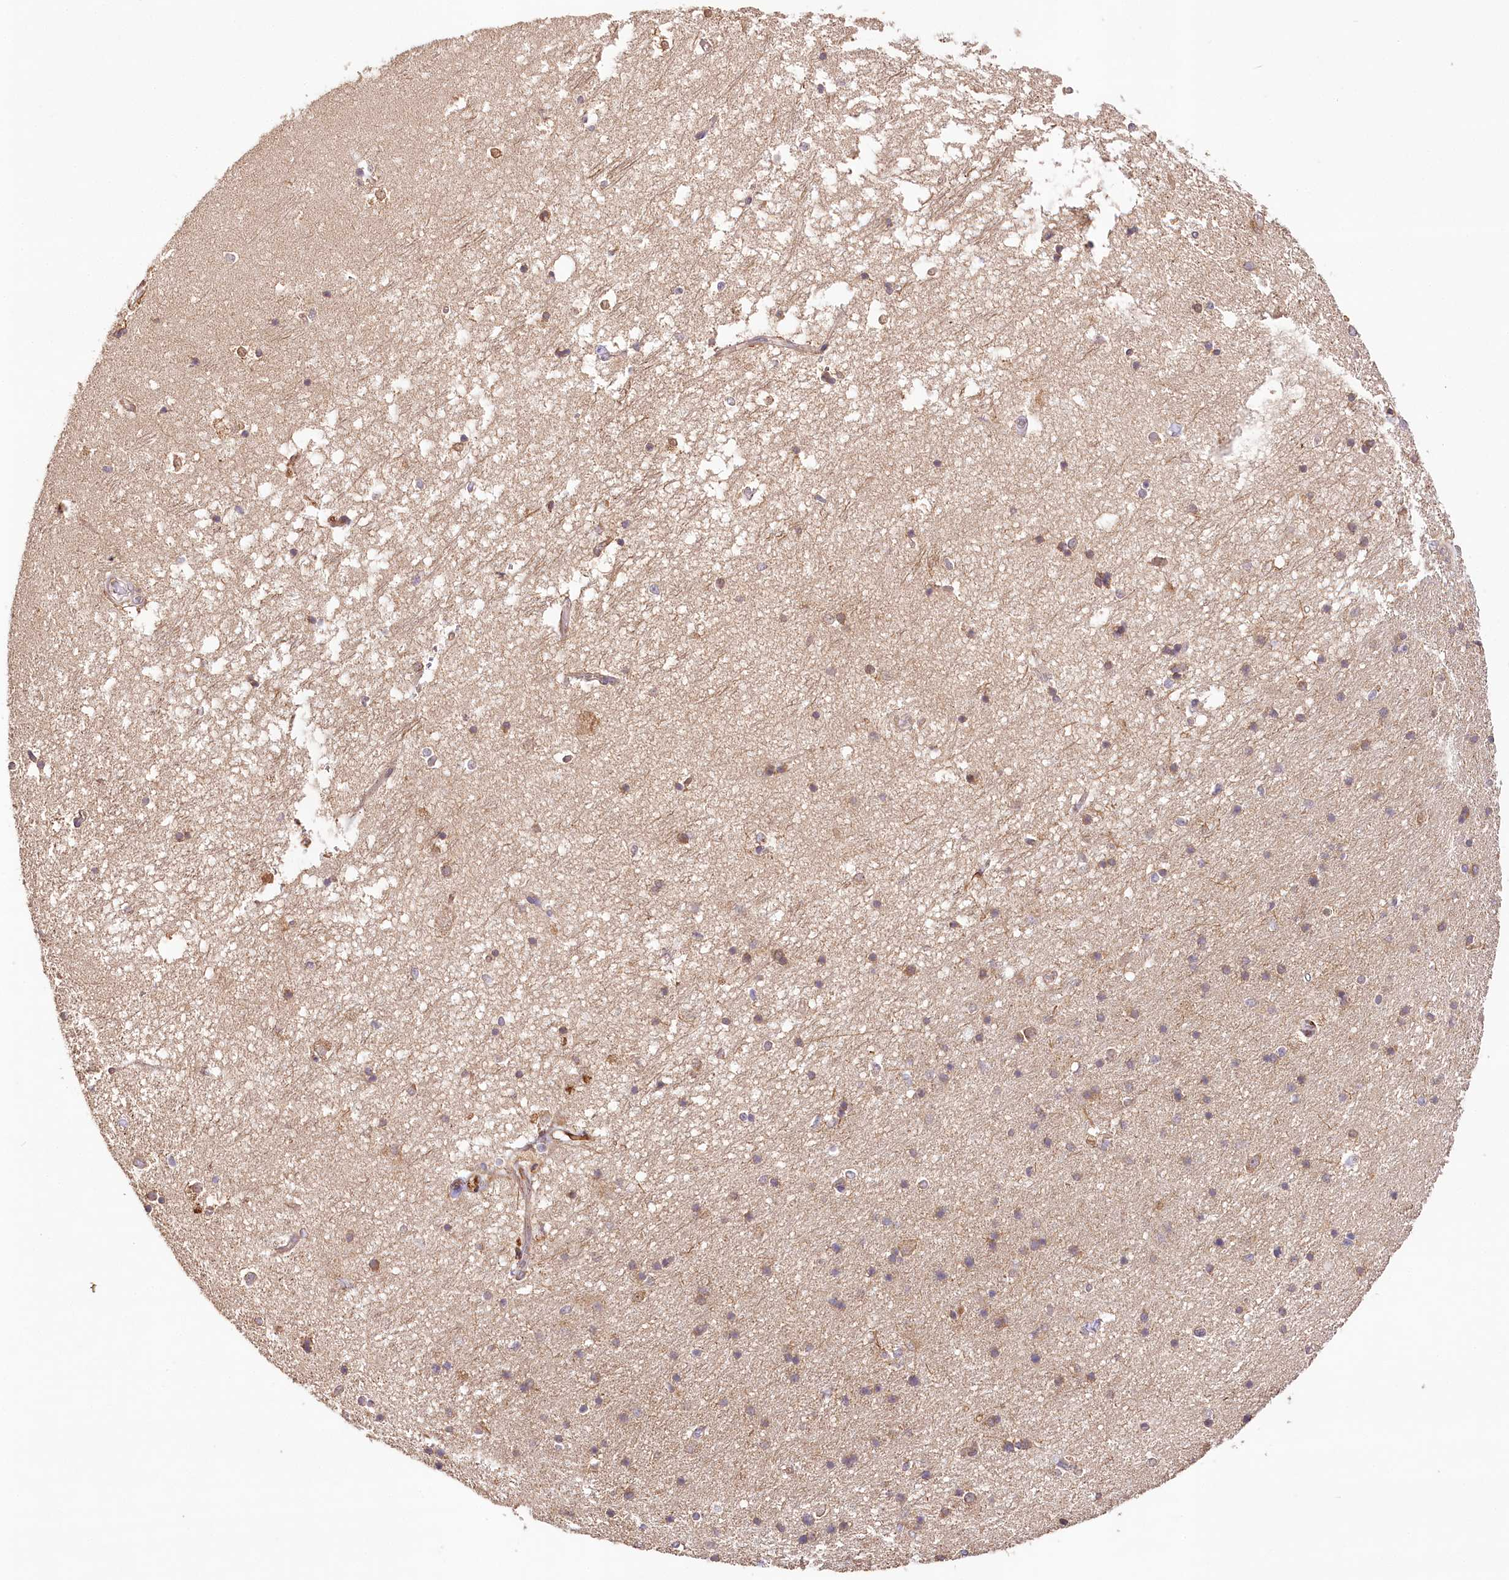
{"staining": {"intensity": "moderate", "quantity": "<25%", "location": "cytoplasmic/membranous"}, "tissue": "hippocampus", "cell_type": "Glial cells", "image_type": "normal", "snomed": [{"axis": "morphology", "description": "Normal tissue, NOS"}, {"axis": "topography", "description": "Hippocampus"}], "caption": "Brown immunohistochemical staining in normal human hippocampus reveals moderate cytoplasmic/membranous positivity in approximately <25% of glial cells.", "gene": "DMXL1", "patient": {"sex": "male", "age": 45}}